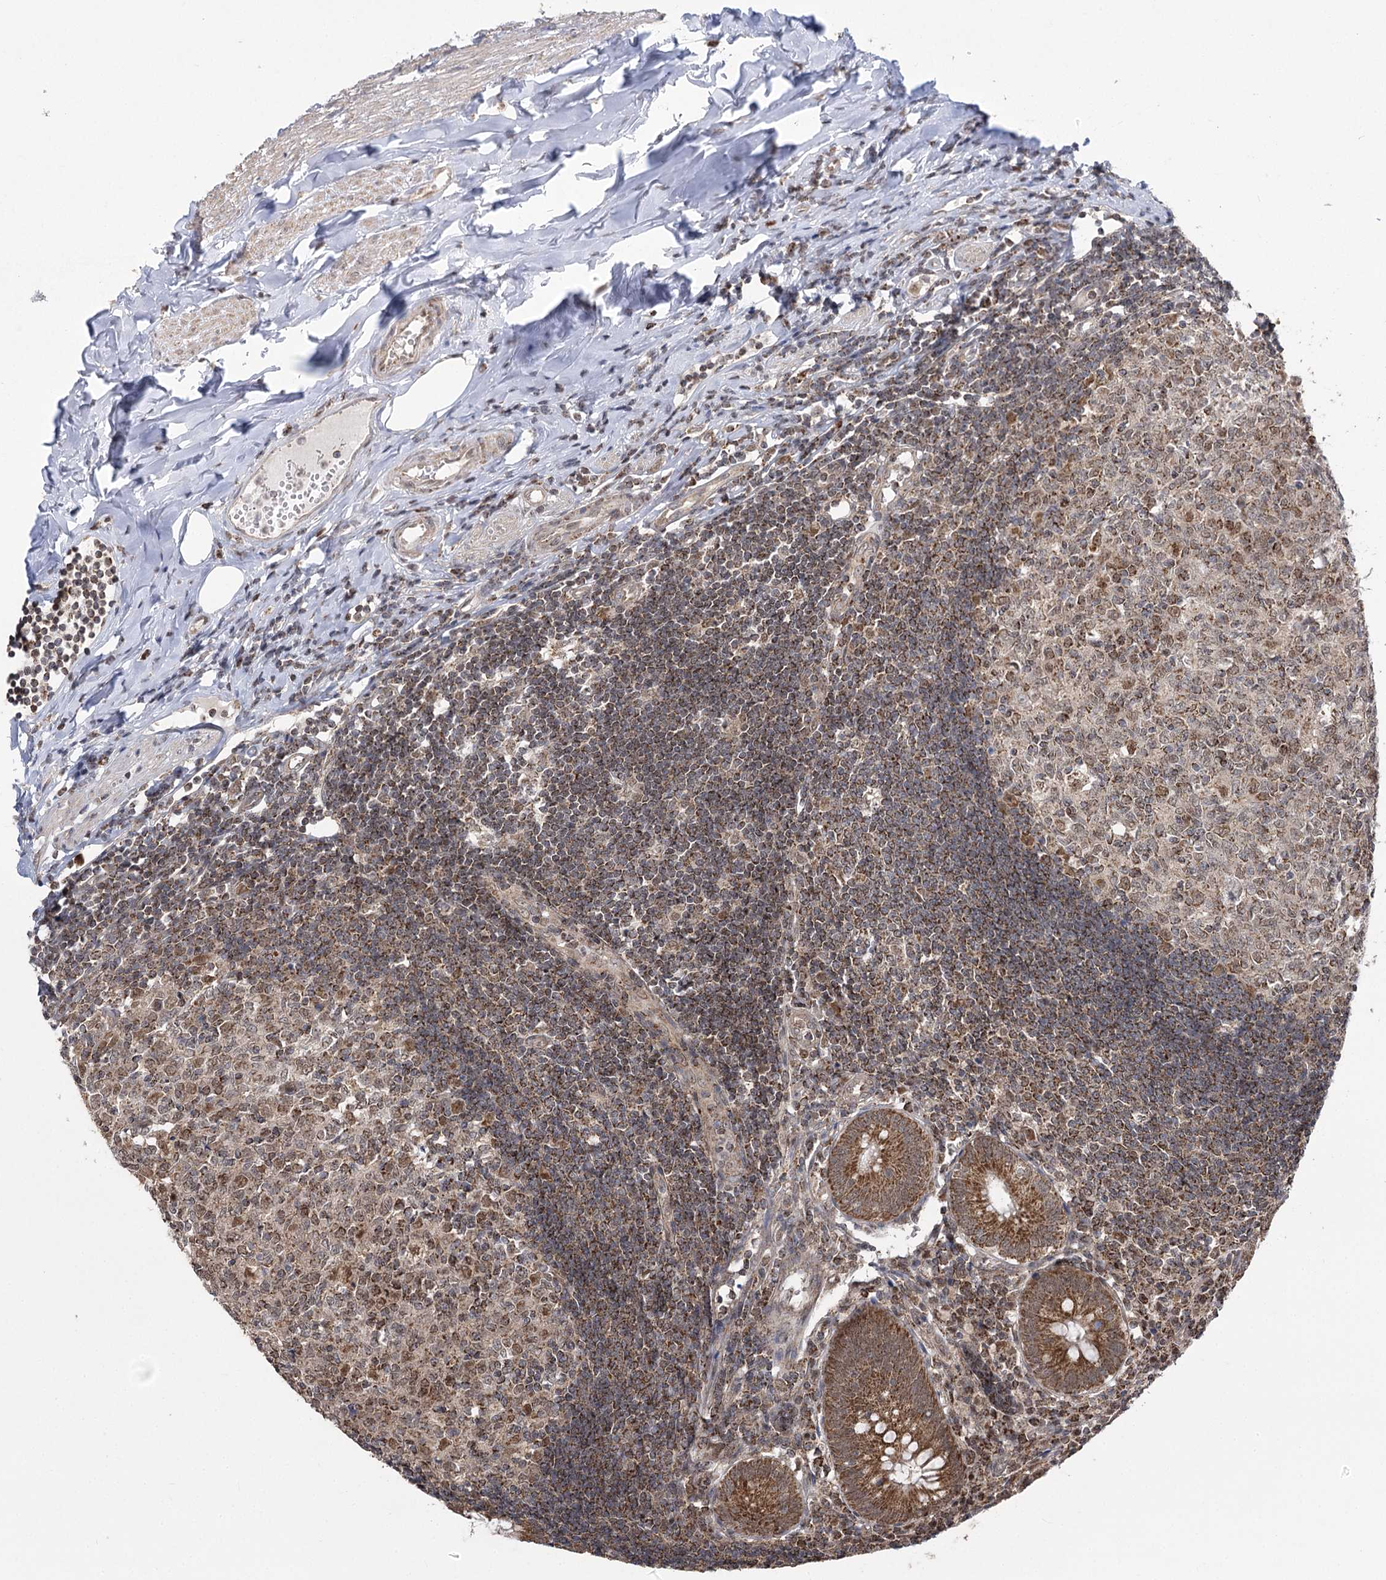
{"staining": {"intensity": "strong", "quantity": ">75%", "location": "cytoplasmic/membranous"}, "tissue": "appendix", "cell_type": "Glandular cells", "image_type": "normal", "snomed": [{"axis": "morphology", "description": "Normal tissue, NOS"}, {"axis": "topography", "description": "Appendix"}], "caption": "Normal appendix shows strong cytoplasmic/membranous staining in about >75% of glandular cells, visualized by immunohistochemistry. (DAB (3,3'-diaminobenzidine) = brown stain, brightfield microscopy at high magnification).", "gene": "SLC4A1AP", "patient": {"sex": "female", "age": 54}}